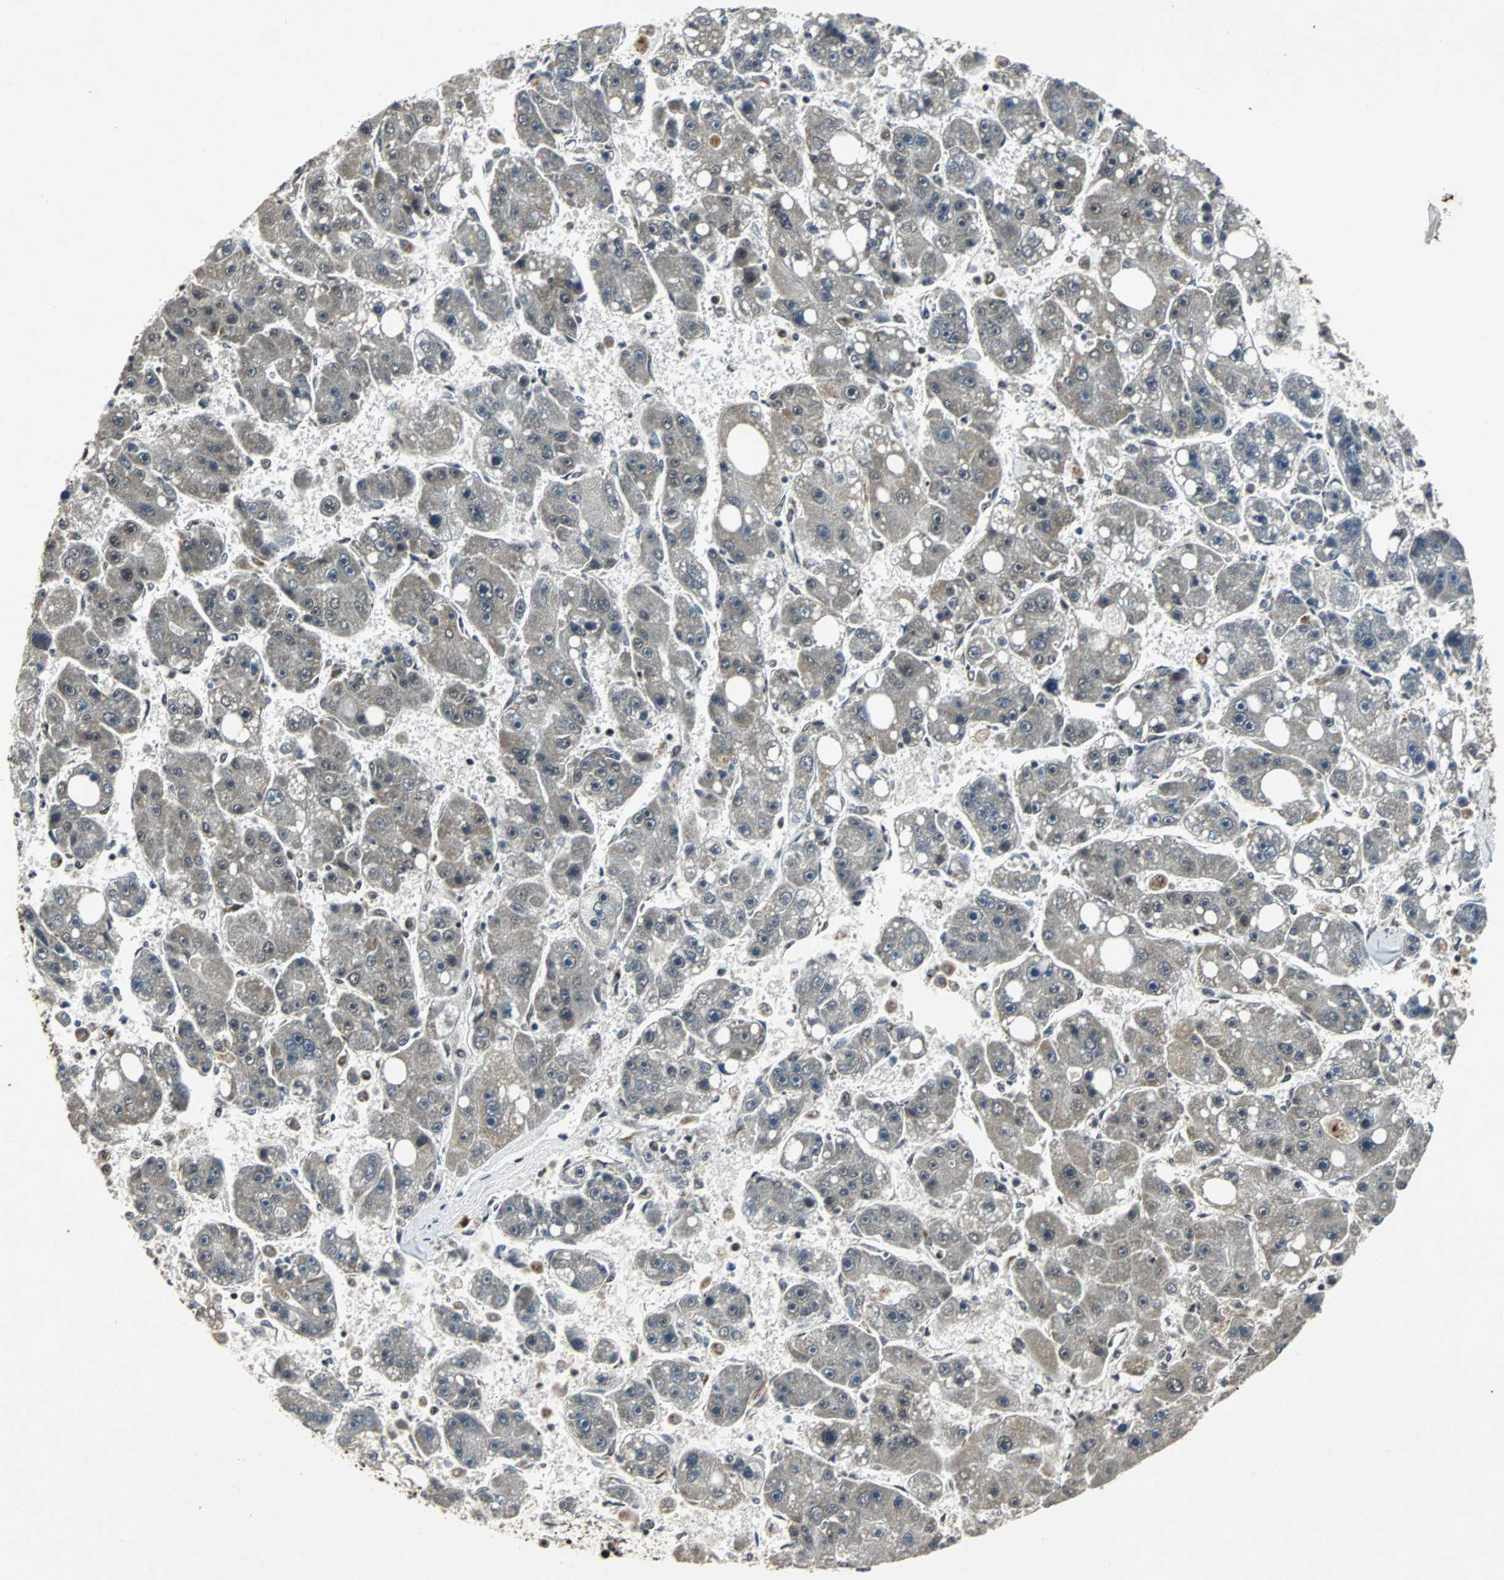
{"staining": {"intensity": "weak", "quantity": "25%-75%", "location": "cytoplasmic/membranous"}, "tissue": "liver cancer", "cell_type": "Tumor cells", "image_type": "cancer", "snomed": [{"axis": "morphology", "description": "Carcinoma, Hepatocellular, NOS"}, {"axis": "topography", "description": "Liver"}], "caption": "Weak cytoplasmic/membranous expression for a protein is present in approximately 25%-75% of tumor cells of liver cancer (hepatocellular carcinoma) using immunohistochemistry (IHC).", "gene": "TAF5", "patient": {"sex": "female", "age": 61}}